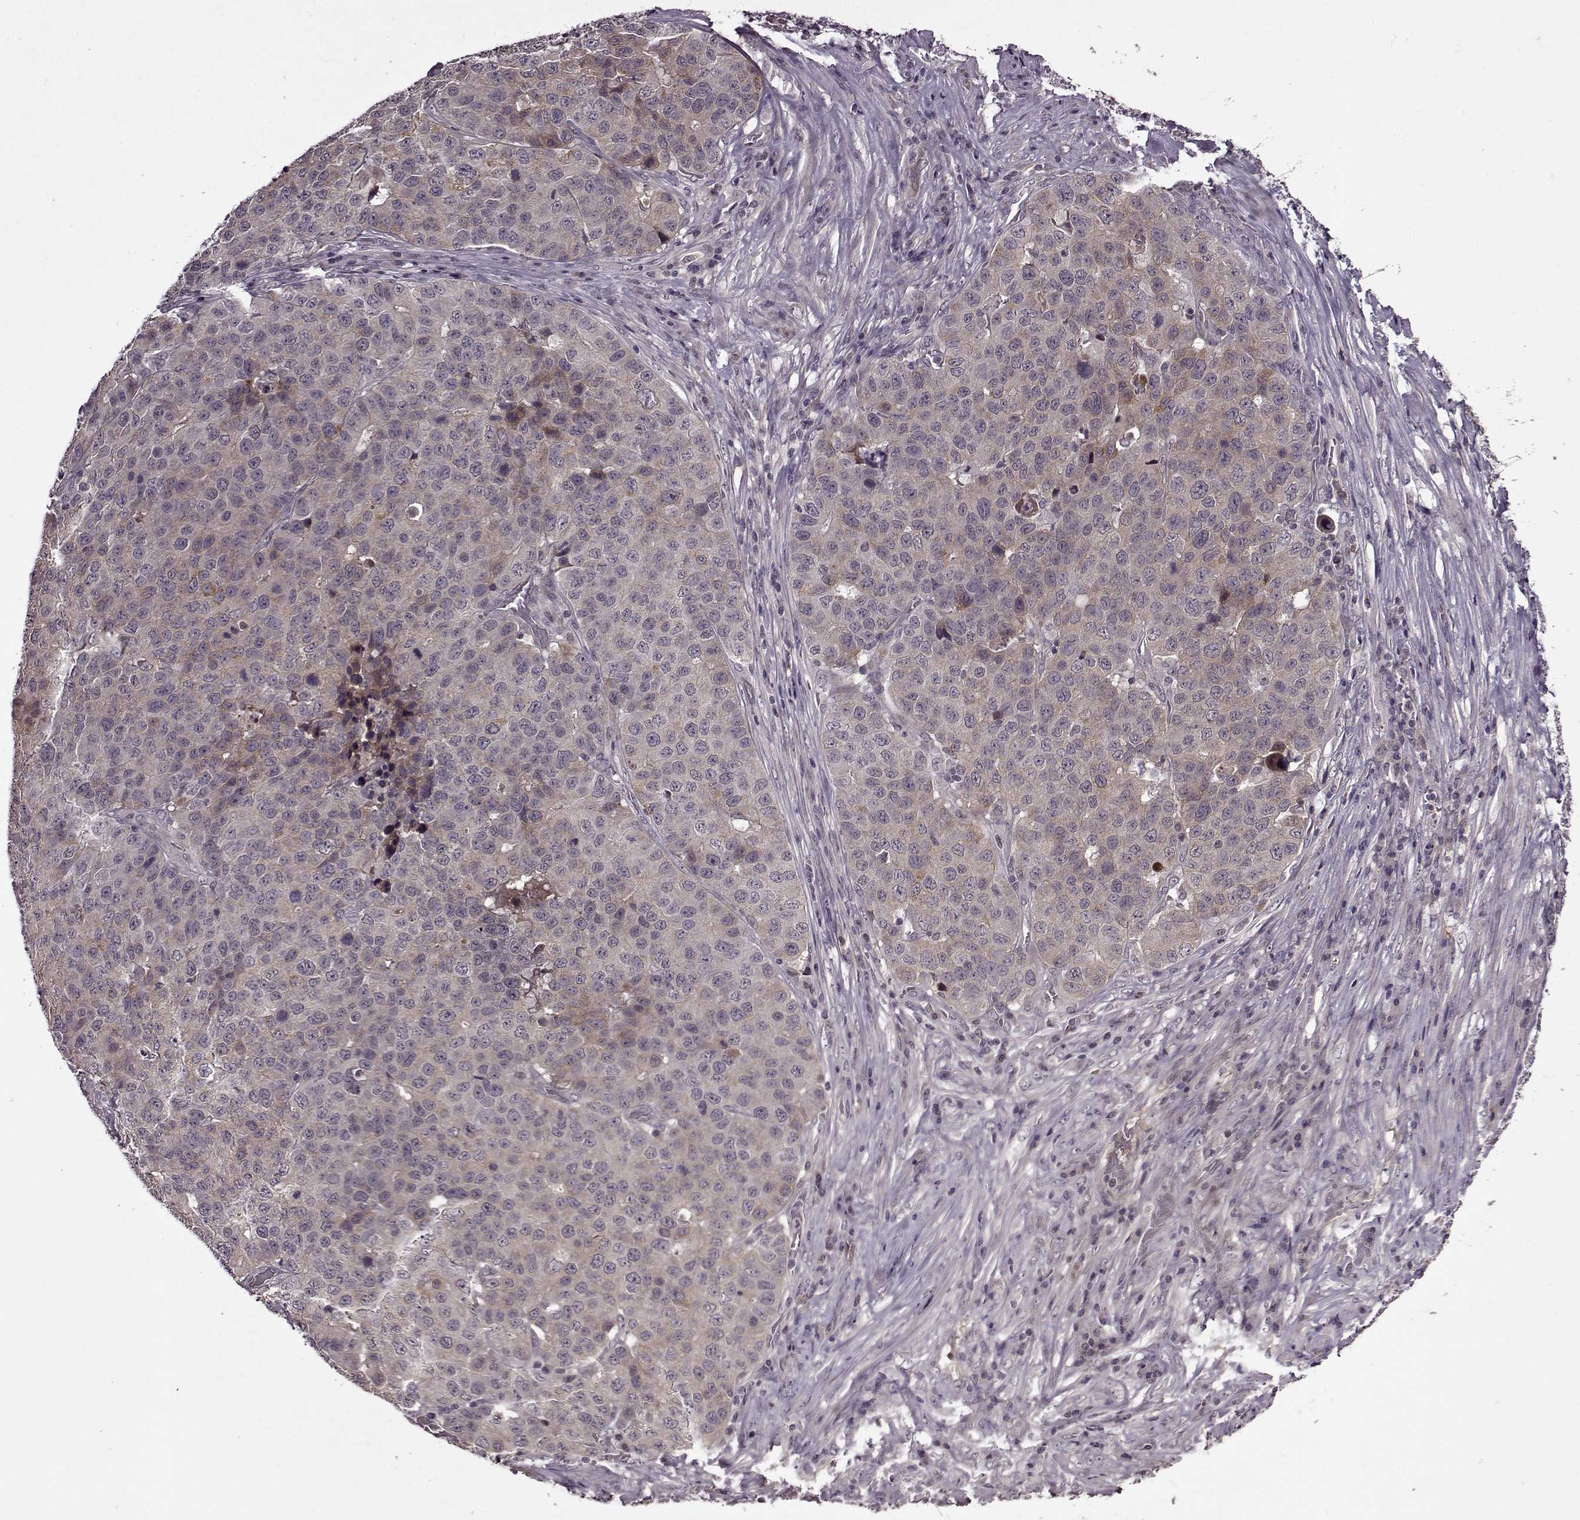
{"staining": {"intensity": "weak", "quantity": "25%-75%", "location": "cytoplasmic/membranous"}, "tissue": "stomach cancer", "cell_type": "Tumor cells", "image_type": "cancer", "snomed": [{"axis": "morphology", "description": "Adenocarcinoma, NOS"}, {"axis": "topography", "description": "Stomach"}], "caption": "A brown stain shows weak cytoplasmic/membranous staining of a protein in adenocarcinoma (stomach) tumor cells.", "gene": "MAIP1", "patient": {"sex": "male", "age": 71}}